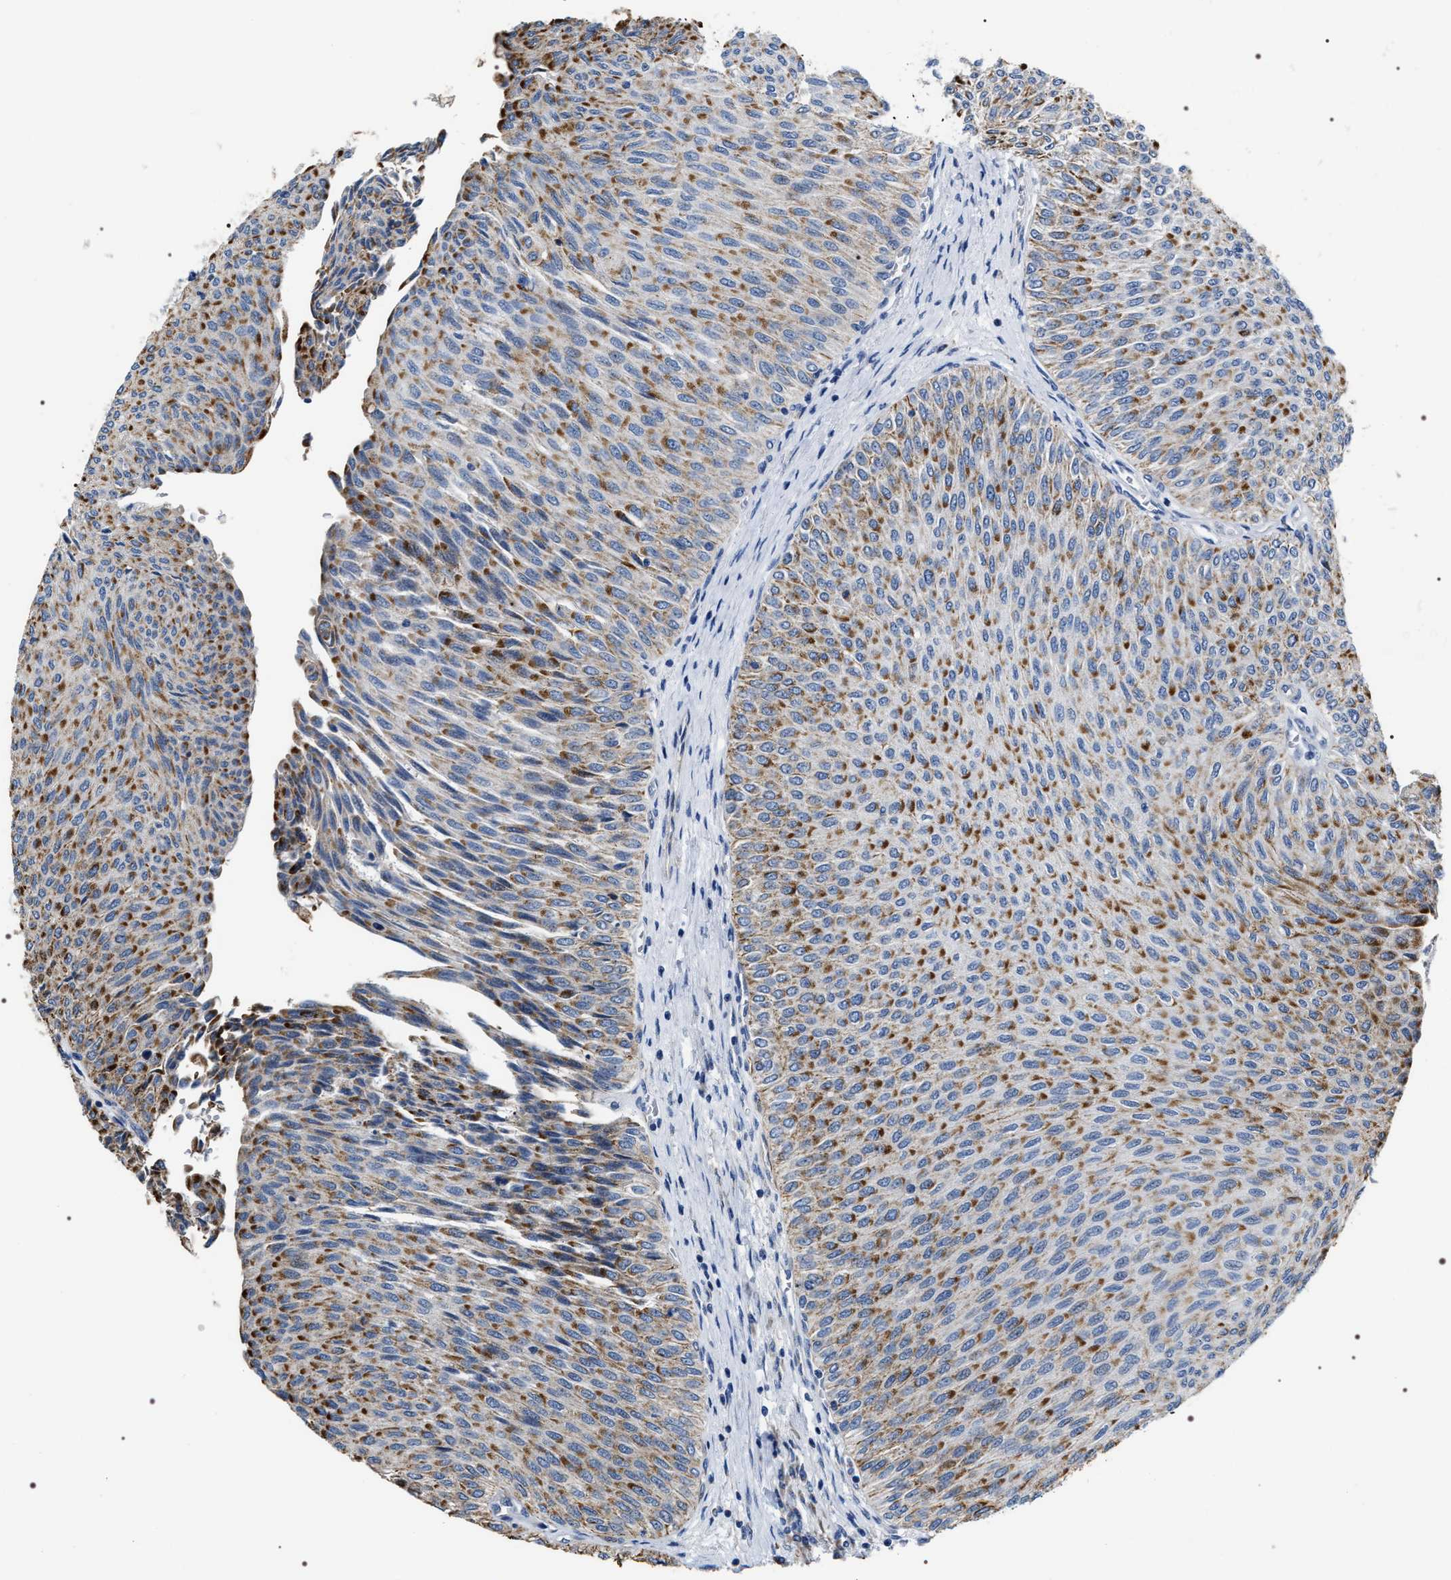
{"staining": {"intensity": "moderate", "quantity": ">75%", "location": "cytoplasmic/membranous"}, "tissue": "urothelial cancer", "cell_type": "Tumor cells", "image_type": "cancer", "snomed": [{"axis": "morphology", "description": "Urothelial carcinoma, Low grade"}, {"axis": "topography", "description": "Urinary bladder"}], "caption": "IHC (DAB (3,3'-diaminobenzidine)) staining of human urothelial cancer shows moderate cytoplasmic/membranous protein staining in approximately >75% of tumor cells.", "gene": "PKD1L1", "patient": {"sex": "male", "age": 78}}